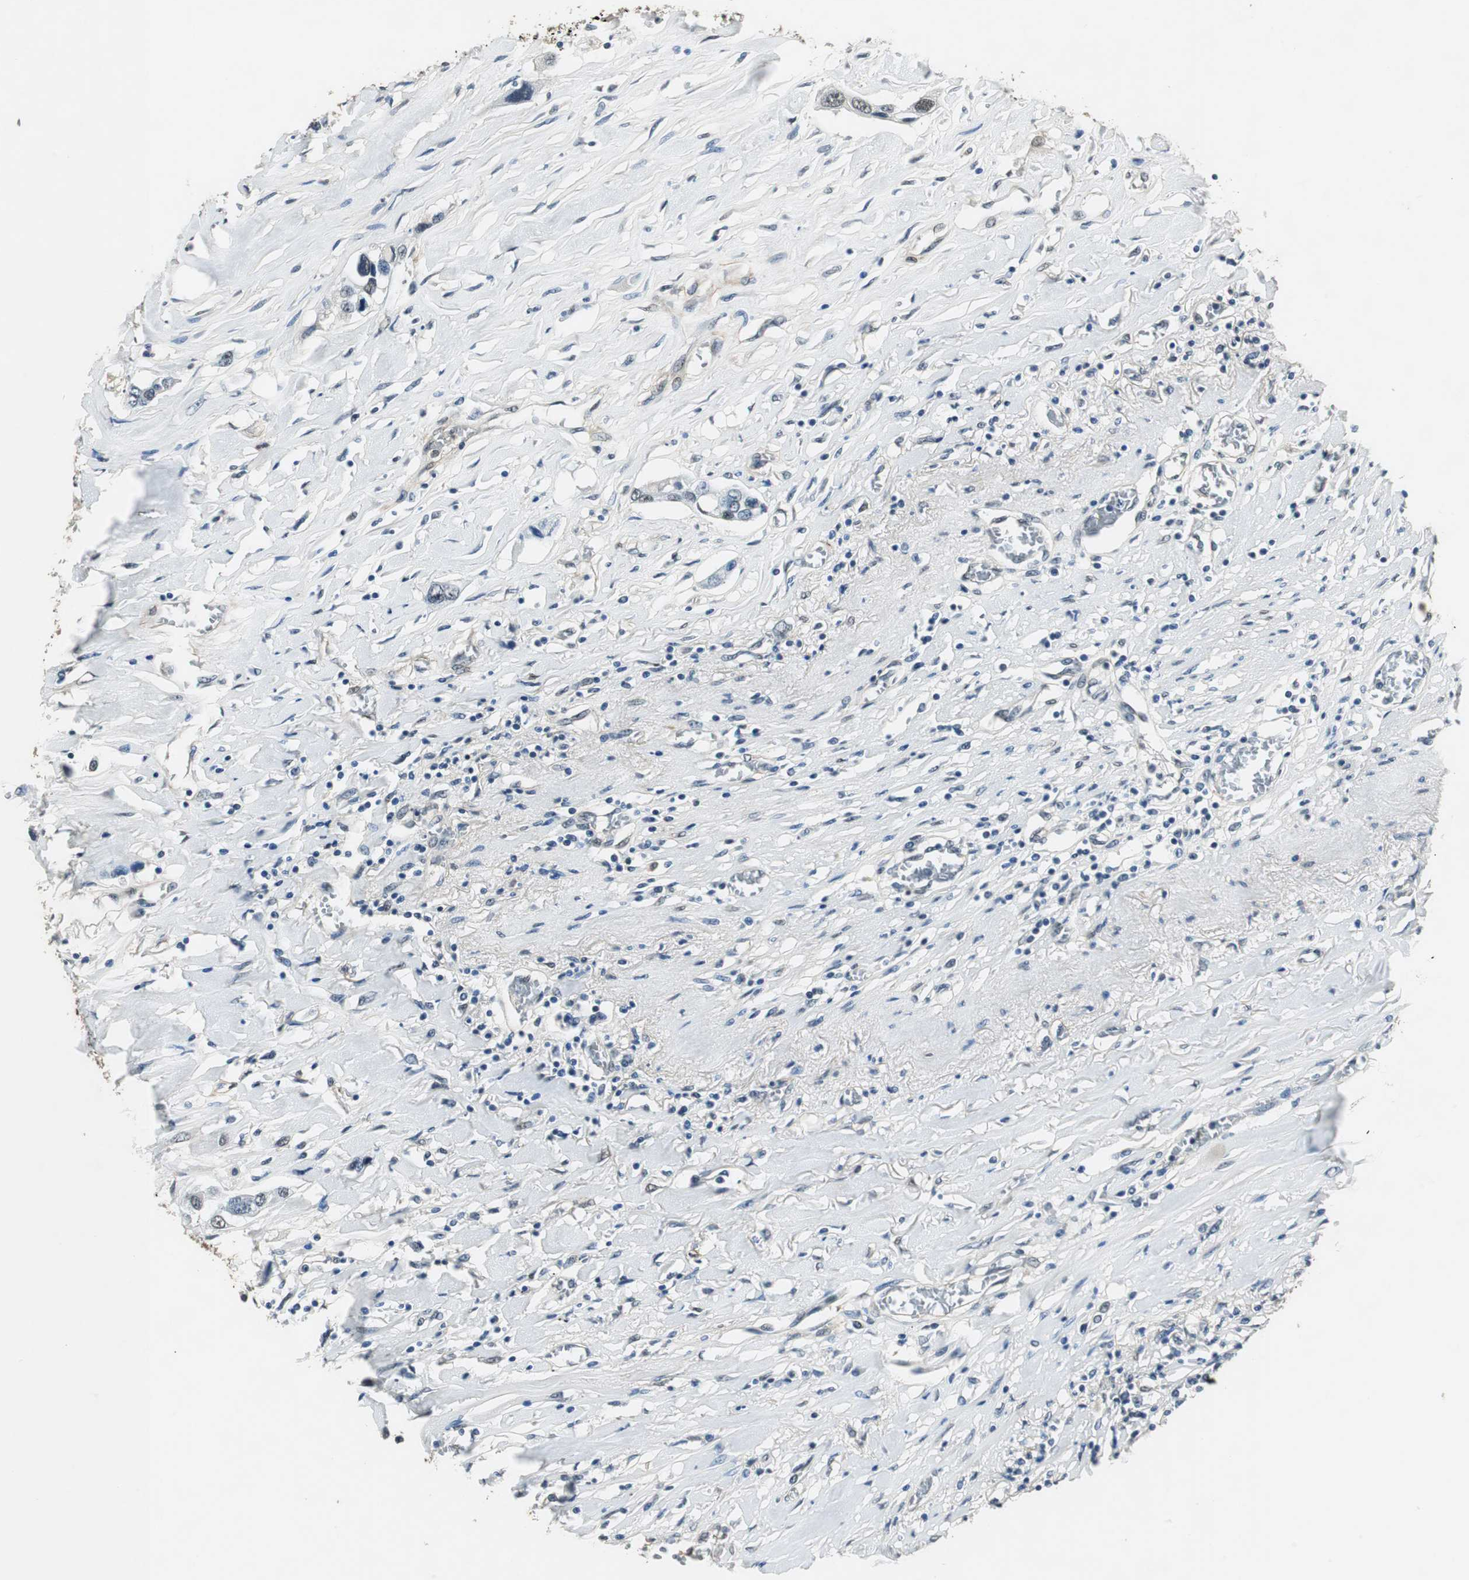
{"staining": {"intensity": "weak", "quantity": "<25%", "location": "cytoplasmic/membranous,nuclear"}, "tissue": "lung cancer", "cell_type": "Tumor cells", "image_type": "cancer", "snomed": [{"axis": "morphology", "description": "Squamous cell carcinoma, NOS"}, {"axis": "topography", "description": "Lung"}], "caption": "DAB (3,3'-diaminobenzidine) immunohistochemical staining of human squamous cell carcinoma (lung) demonstrates no significant positivity in tumor cells.", "gene": "PSMB4", "patient": {"sex": "male", "age": 71}}